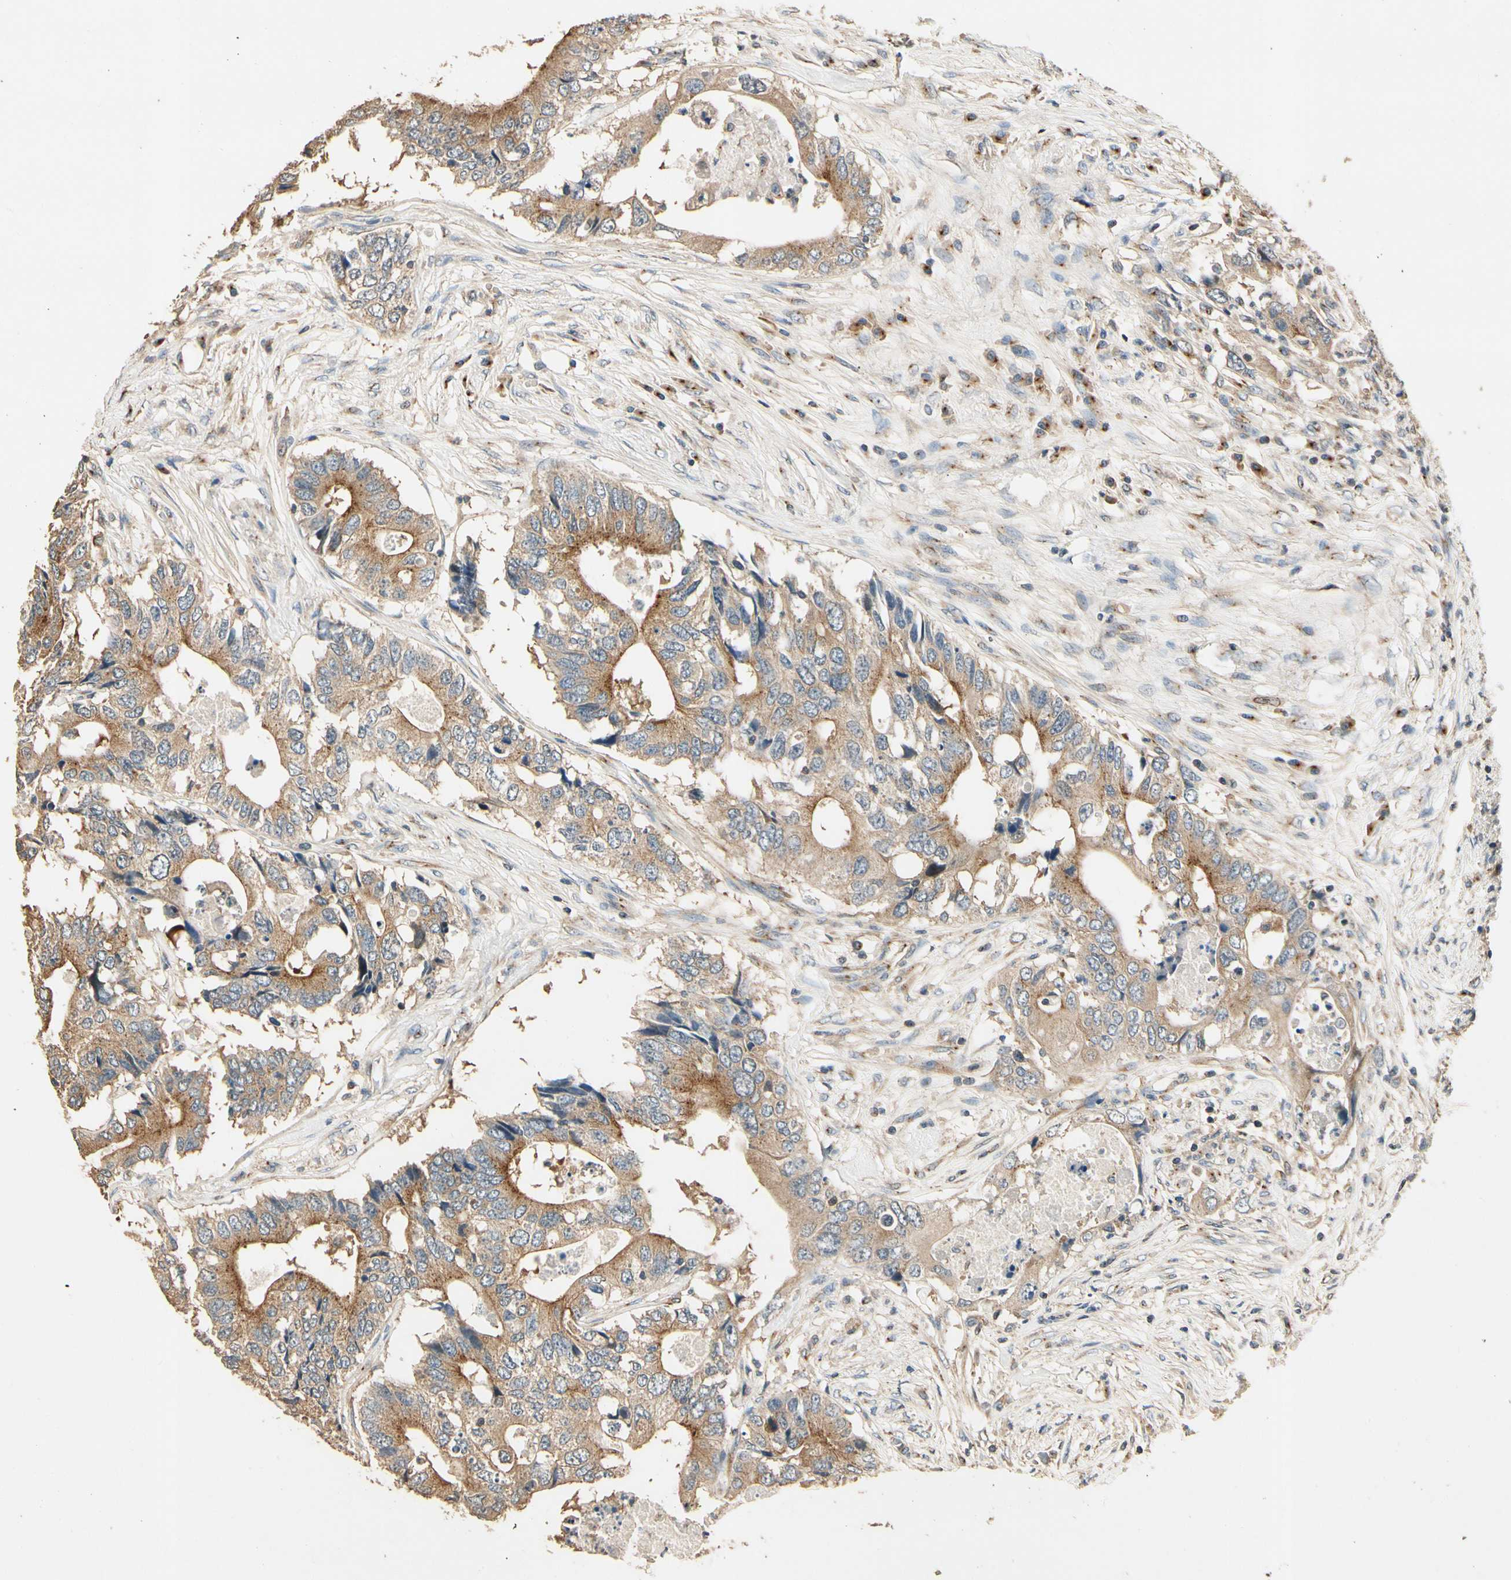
{"staining": {"intensity": "moderate", "quantity": ">75%", "location": "cytoplasmic/membranous"}, "tissue": "colorectal cancer", "cell_type": "Tumor cells", "image_type": "cancer", "snomed": [{"axis": "morphology", "description": "Adenocarcinoma, NOS"}, {"axis": "topography", "description": "Colon"}], "caption": "A photomicrograph showing moderate cytoplasmic/membranous staining in approximately >75% of tumor cells in colorectal cancer, as visualized by brown immunohistochemical staining.", "gene": "AKAP9", "patient": {"sex": "male", "age": 71}}